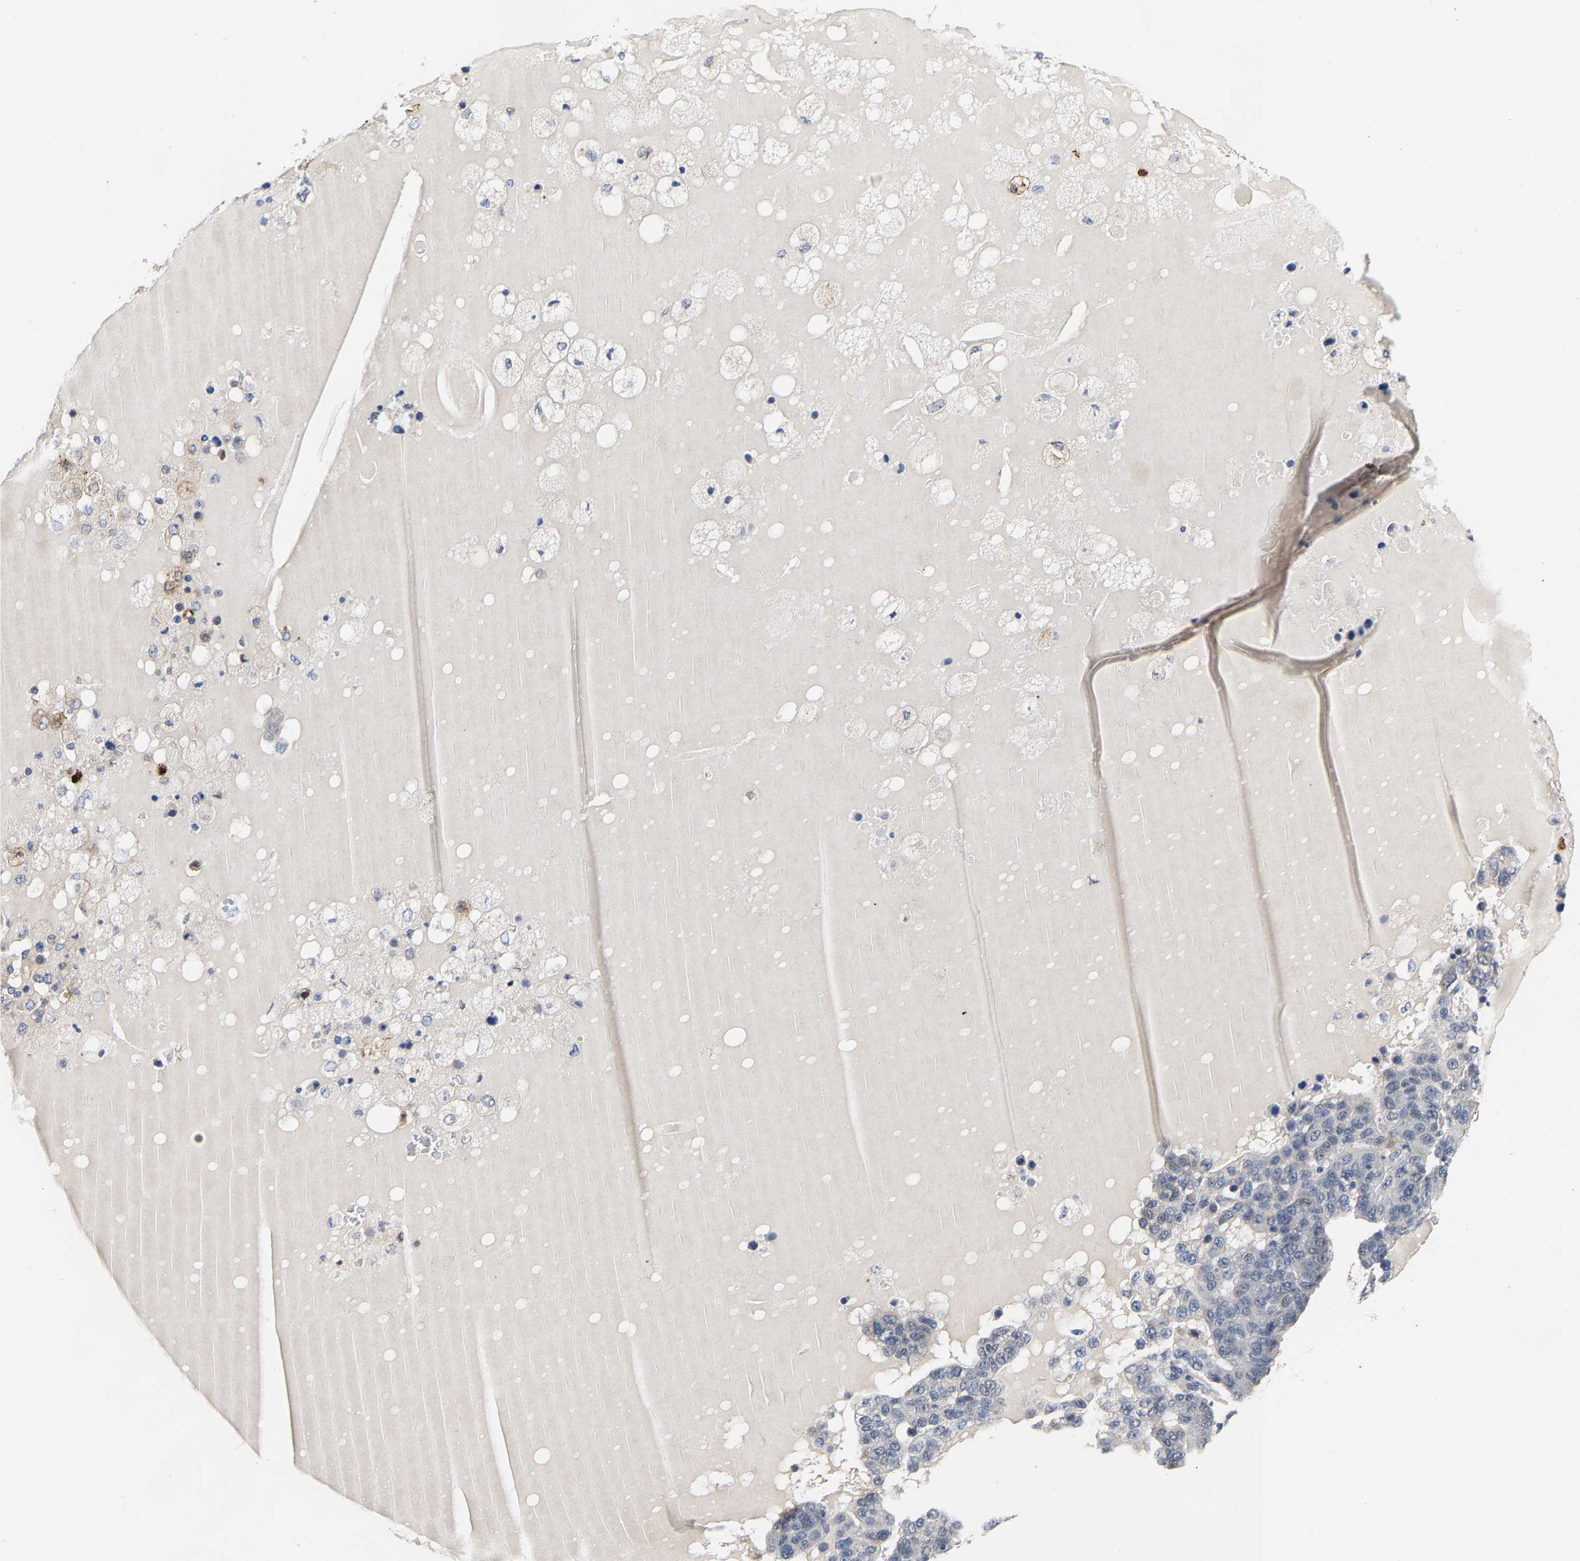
{"staining": {"intensity": "negative", "quantity": "none", "location": "none"}, "tissue": "pancreatic cancer", "cell_type": "Tumor cells", "image_type": "cancer", "snomed": [{"axis": "morphology", "description": "Adenocarcinoma, NOS"}, {"axis": "topography", "description": "Pancreas"}], "caption": "IHC histopathology image of pancreatic cancer (adenocarcinoma) stained for a protein (brown), which reveals no staining in tumor cells. (Brightfield microscopy of DAB IHC at high magnification).", "gene": "TDRD7", "patient": {"sex": "female", "age": 61}}